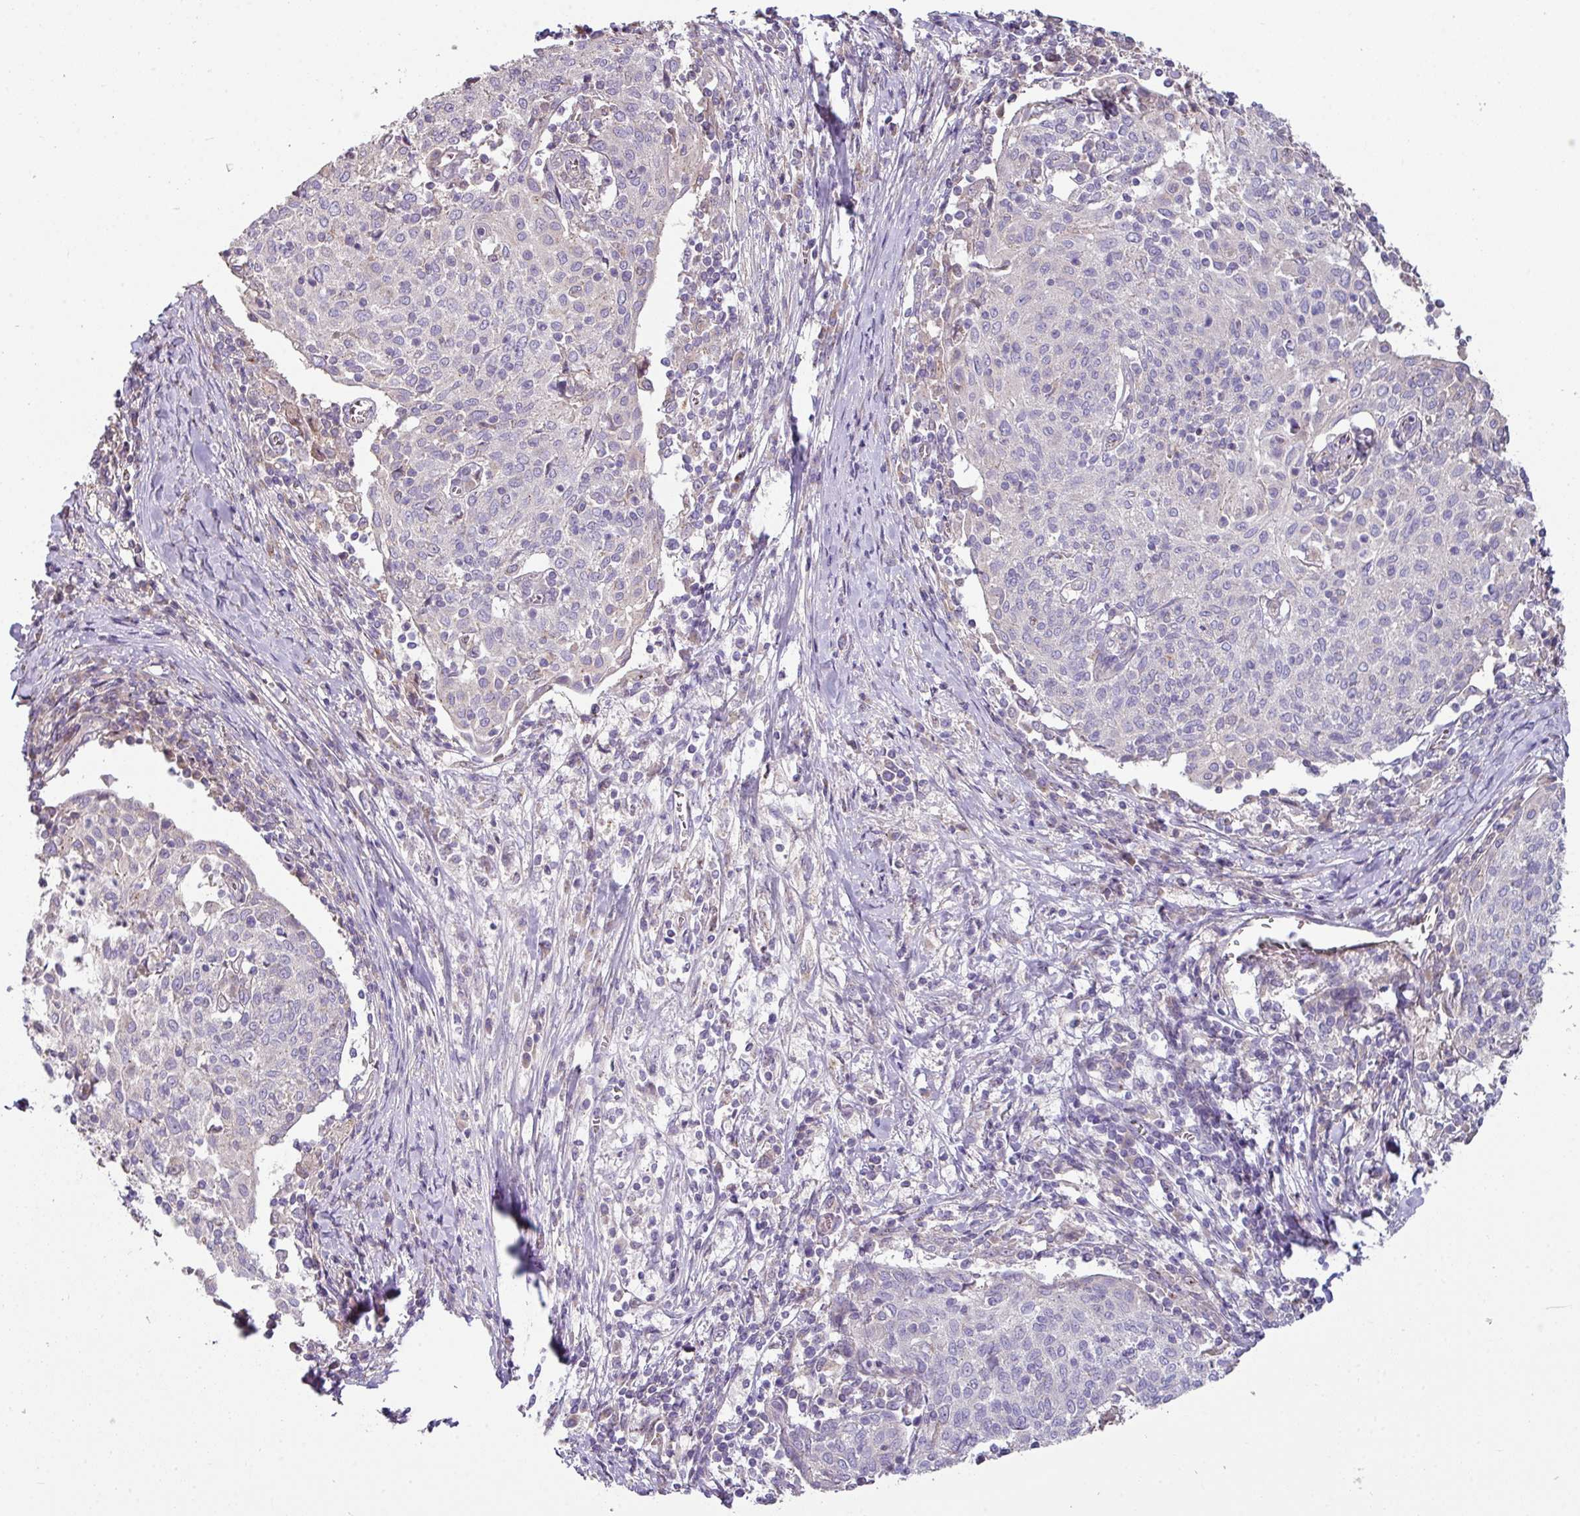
{"staining": {"intensity": "negative", "quantity": "none", "location": "none"}, "tissue": "cervical cancer", "cell_type": "Tumor cells", "image_type": "cancer", "snomed": [{"axis": "morphology", "description": "Squamous cell carcinoma, NOS"}, {"axis": "topography", "description": "Cervix"}], "caption": "Tumor cells show no significant staining in cervical cancer.", "gene": "LRRC9", "patient": {"sex": "female", "age": 52}}